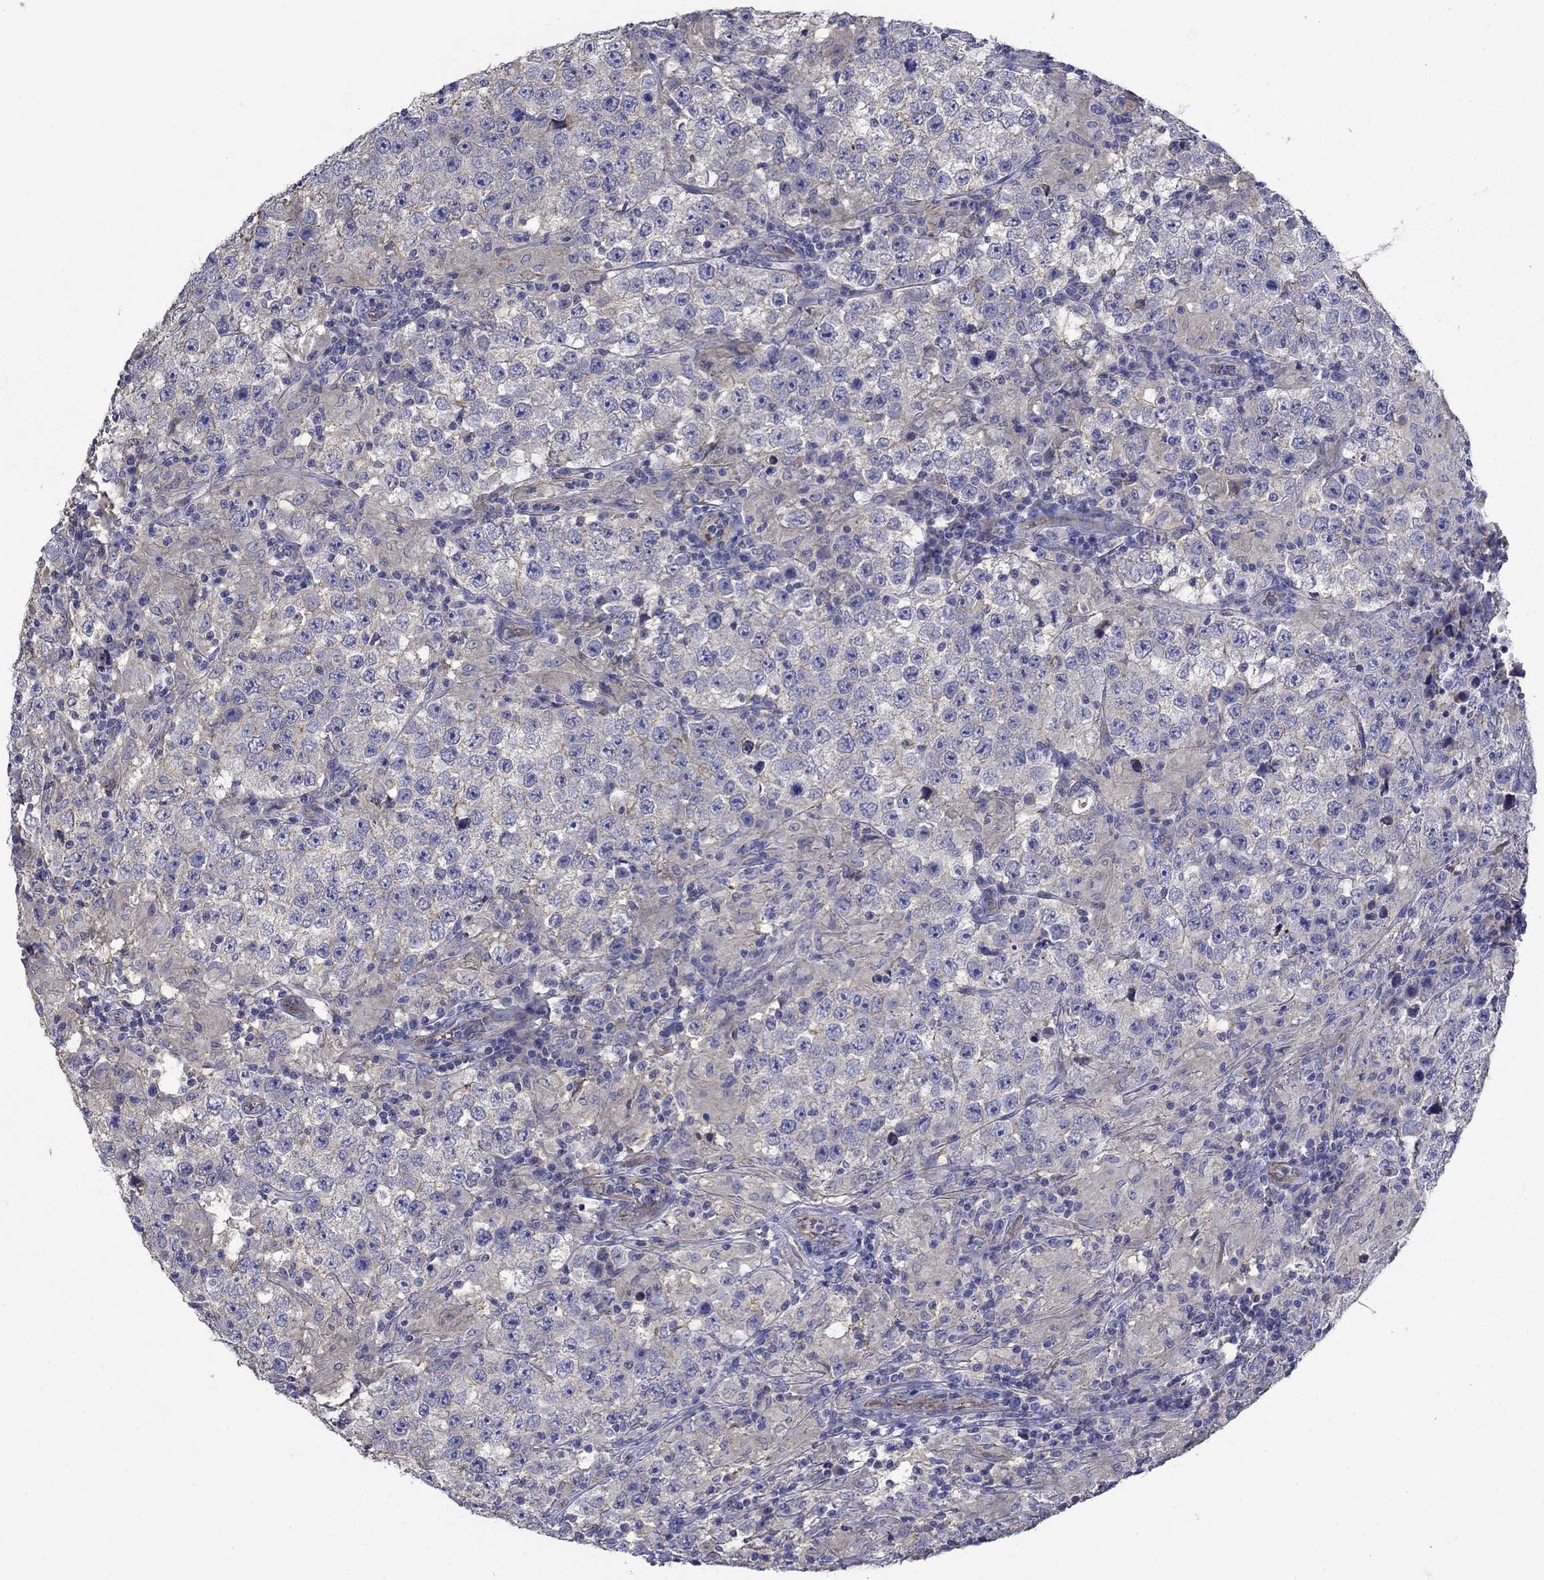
{"staining": {"intensity": "negative", "quantity": "none", "location": "none"}, "tissue": "testis cancer", "cell_type": "Tumor cells", "image_type": "cancer", "snomed": [{"axis": "morphology", "description": "Seminoma, NOS"}, {"axis": "morphology", "description": "Carcinoma, Embryonal, NOS"}, {"axis": "topography", "description": "Testis"}], "caption": "High power microscopy image of an immunohistochemistry (IHC) photomicrograph of embryonal carcinoma (testis), revealing no significant expression in tumor cells.", "gene": "FLNC", "patient": {"sex": "male", "age": 41}}